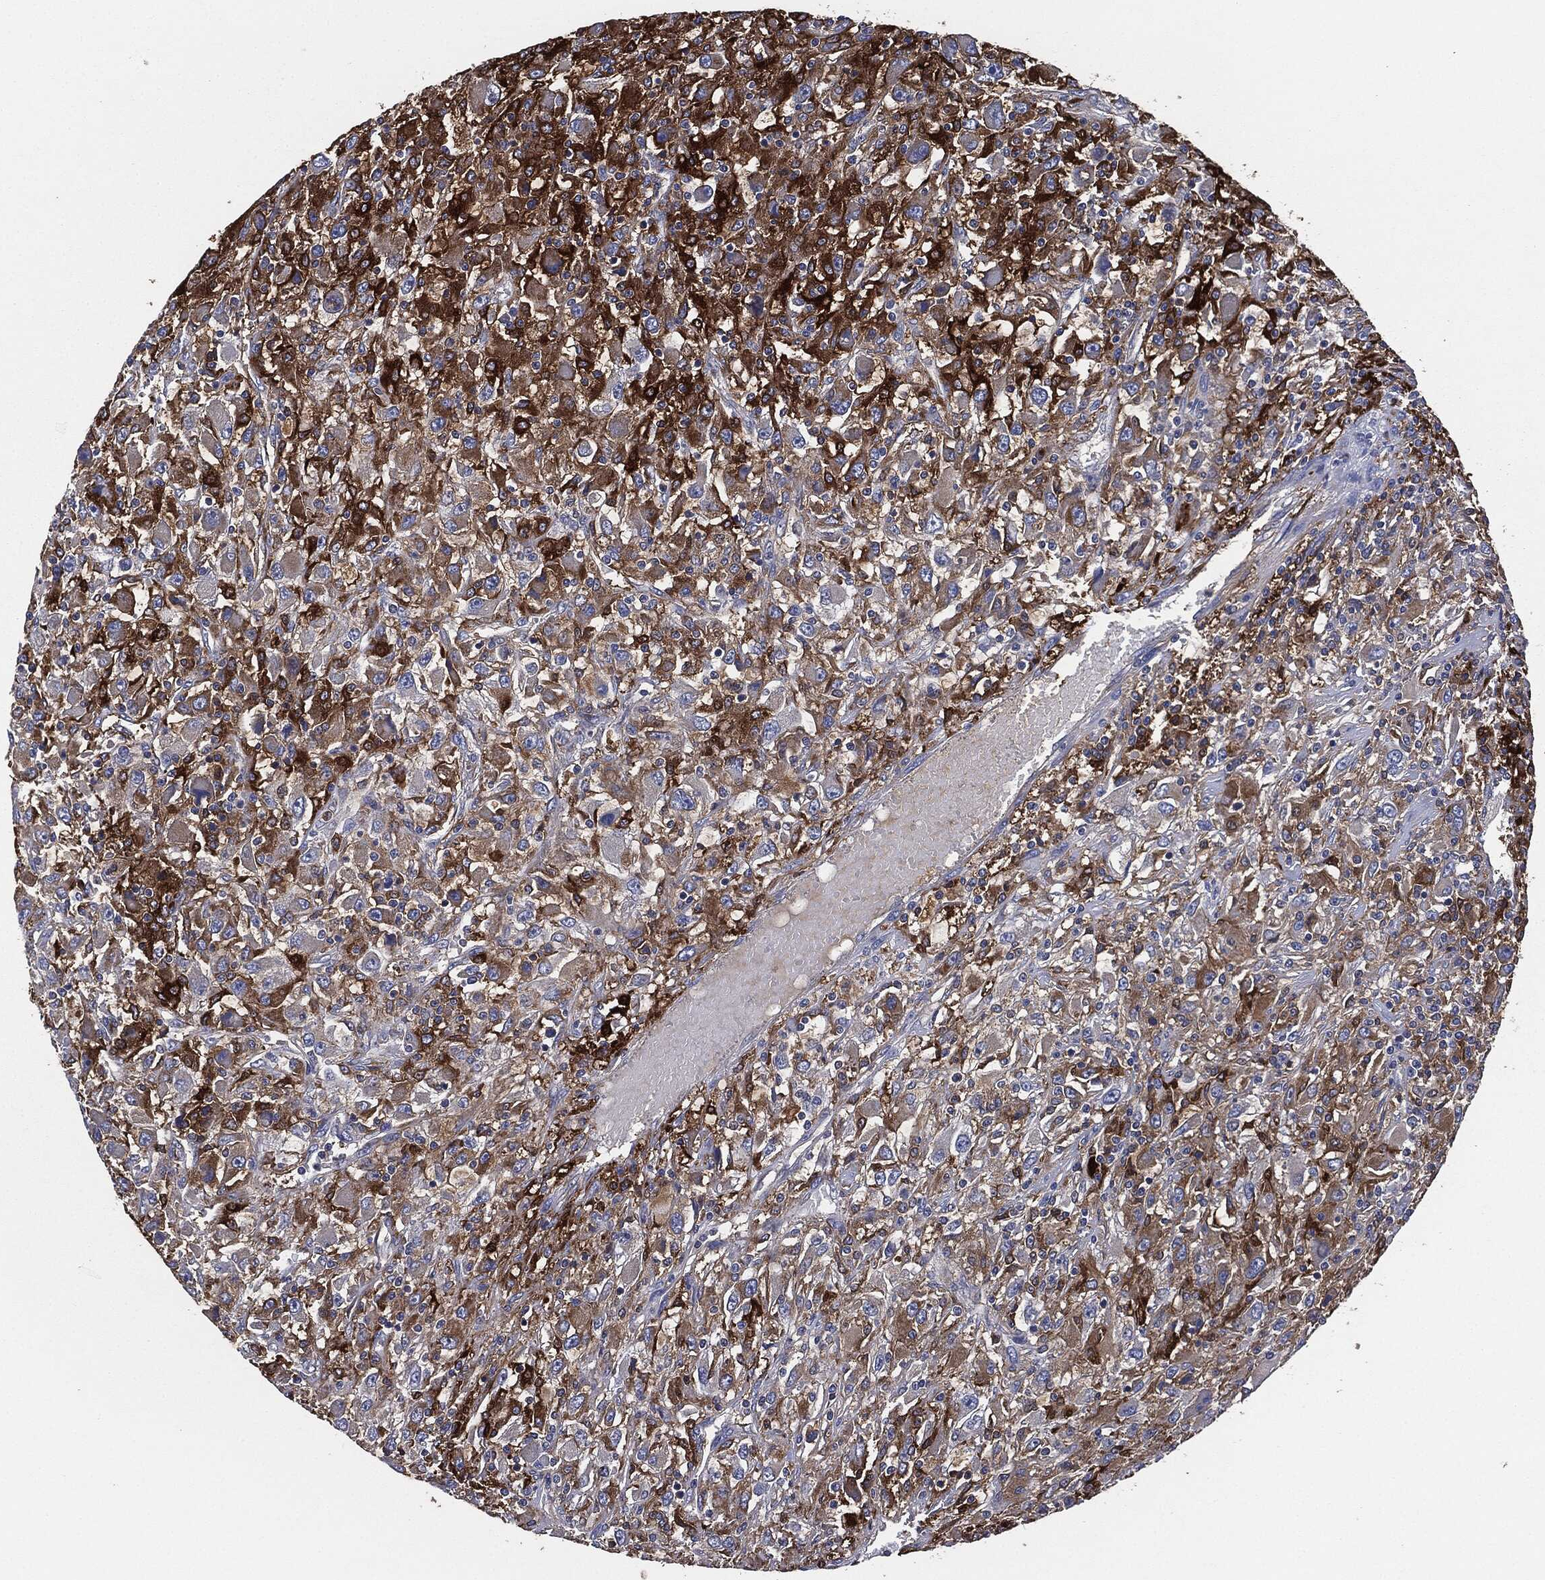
{"staining": {"intensity": "strong", "quantity": ">75%", "location": "cytoplasmic/membranous"}, "tissue": "renal cancer", "cell_type": "Tumor cells", "image_type": "cancer", "snomed": [{"axis": "morphology", "description": "Adenocarcinoma, NOS"}, {"axis": "topography", "description": "Kidney"}], "caption": "Renal adenocarcinoma tissue demonstrates strong cytoplasmic/membranous staining in about >75% of tumor cells, visualized by immunohistochemistry. (DAB (3,3'-diaminobenzidine) IHC, brown staining for protein, blue staining for nuclei).", "gene": "TMEM11", "patient": {"sex": "female", "age": 67}}